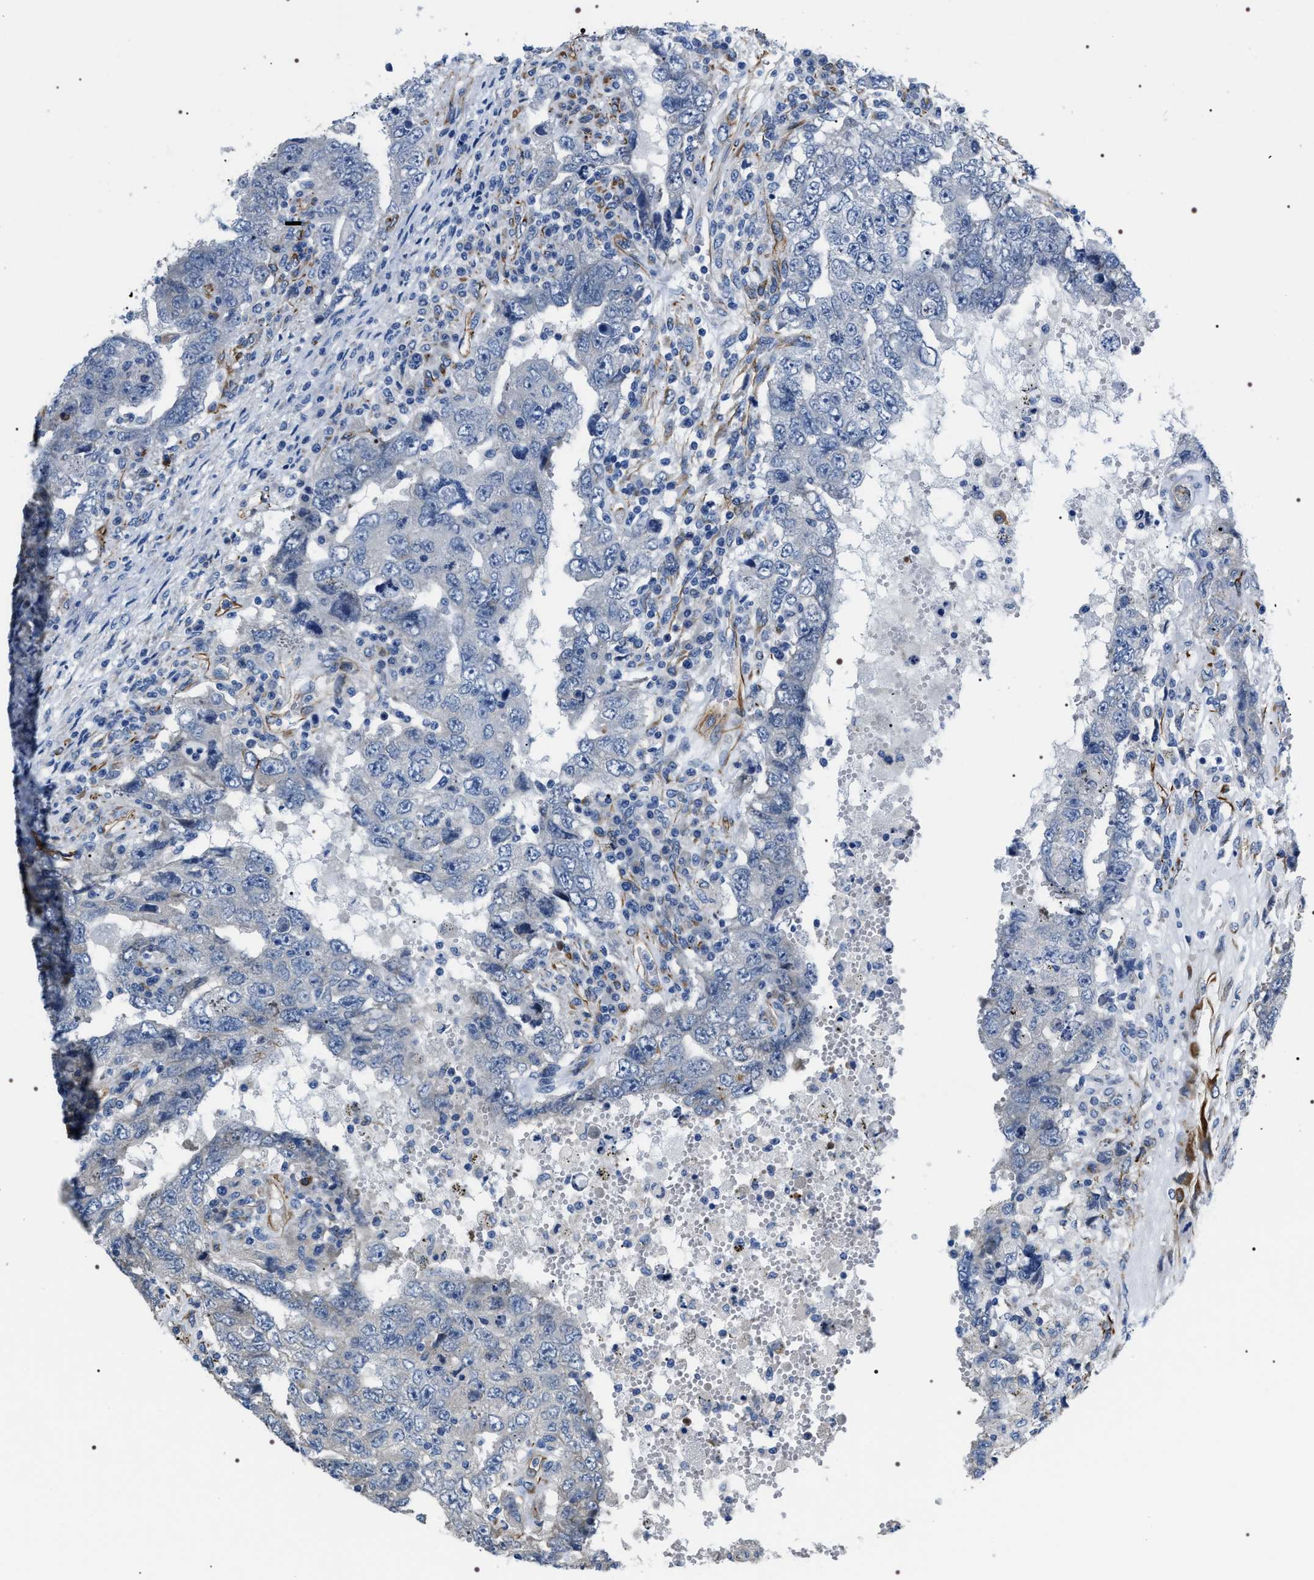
{"staining": {"intensity": "negative", "quantity": "none", "location": "none"}, "tissue": "testis cancer", "cell_type": "Tumor cells", "image_type": "cancer", "snomed": [{"axis": "morphology", "description": "Carcinoma, Embryonal, NOS"}, {"axis": "topography", "description": "Testis"}], "caption": "Tumor cells show no significant expression in embryonal carcinoma (testis).", "gene": "PKD1L1", "patient": {"sex": "male", "age": 26}}